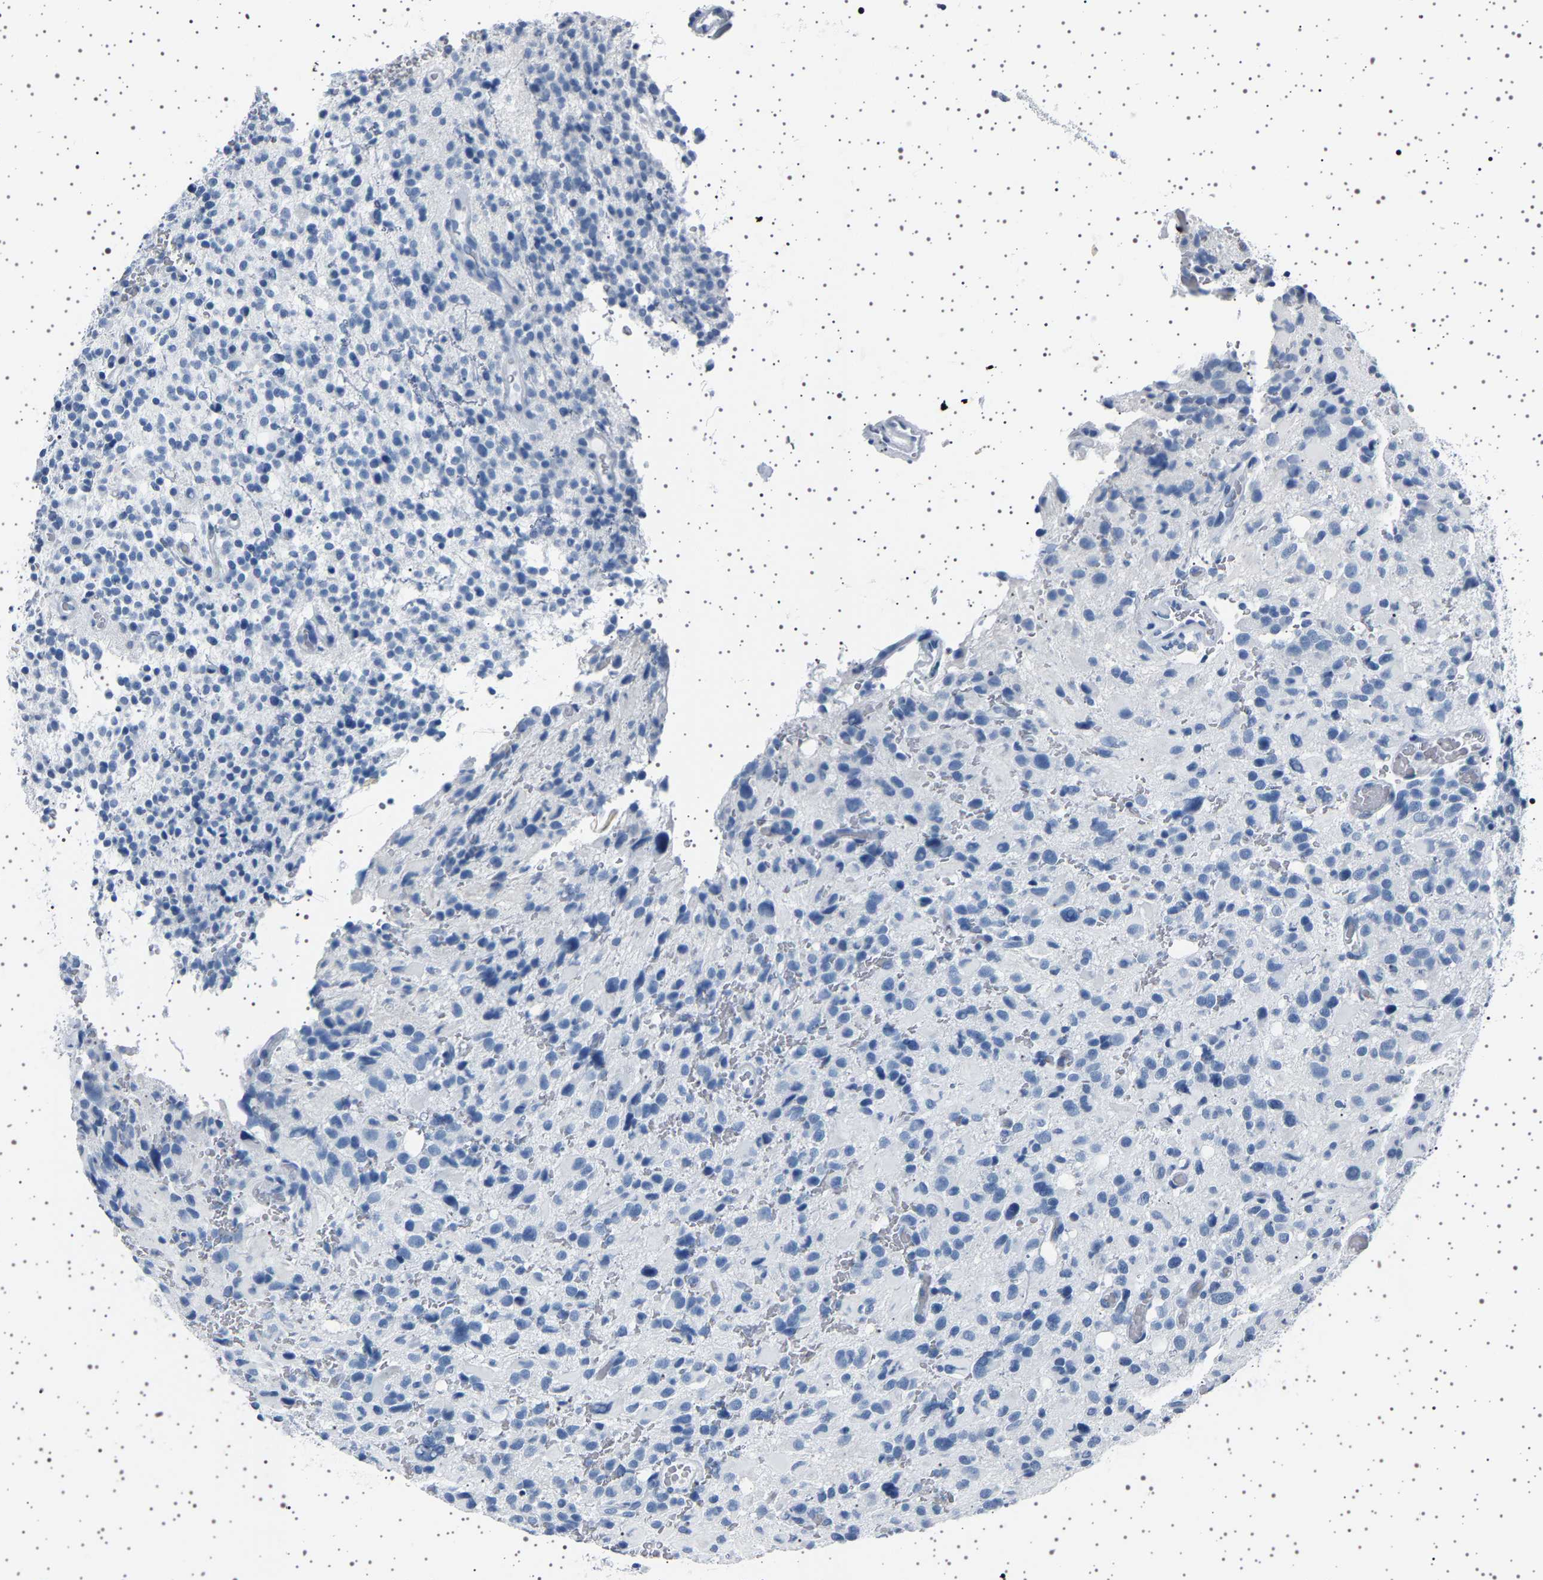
{"staining": {"intensity": "negative", "quantity": "none", "location": "none"}, "tissue": "glioma", "cell_type": "Tumor cells", "image_type": "cancer", "snomed": [{"axis": "morphology", "description": "Glioma, malignant, High grade"}, {"axis": "topography", "description": "Brain"}], "caption": "The IHC micrograph has no significant positivity in tumor cells of malignant glioma (high-grade) tissue. The staining is performed using DAB (3,3'-diaminobenzidine) brown chromogen with nuclei counter-stained in using hematoxylin.", "gene": "TFF3", "patient": {"sex": "male", "age": 48}}